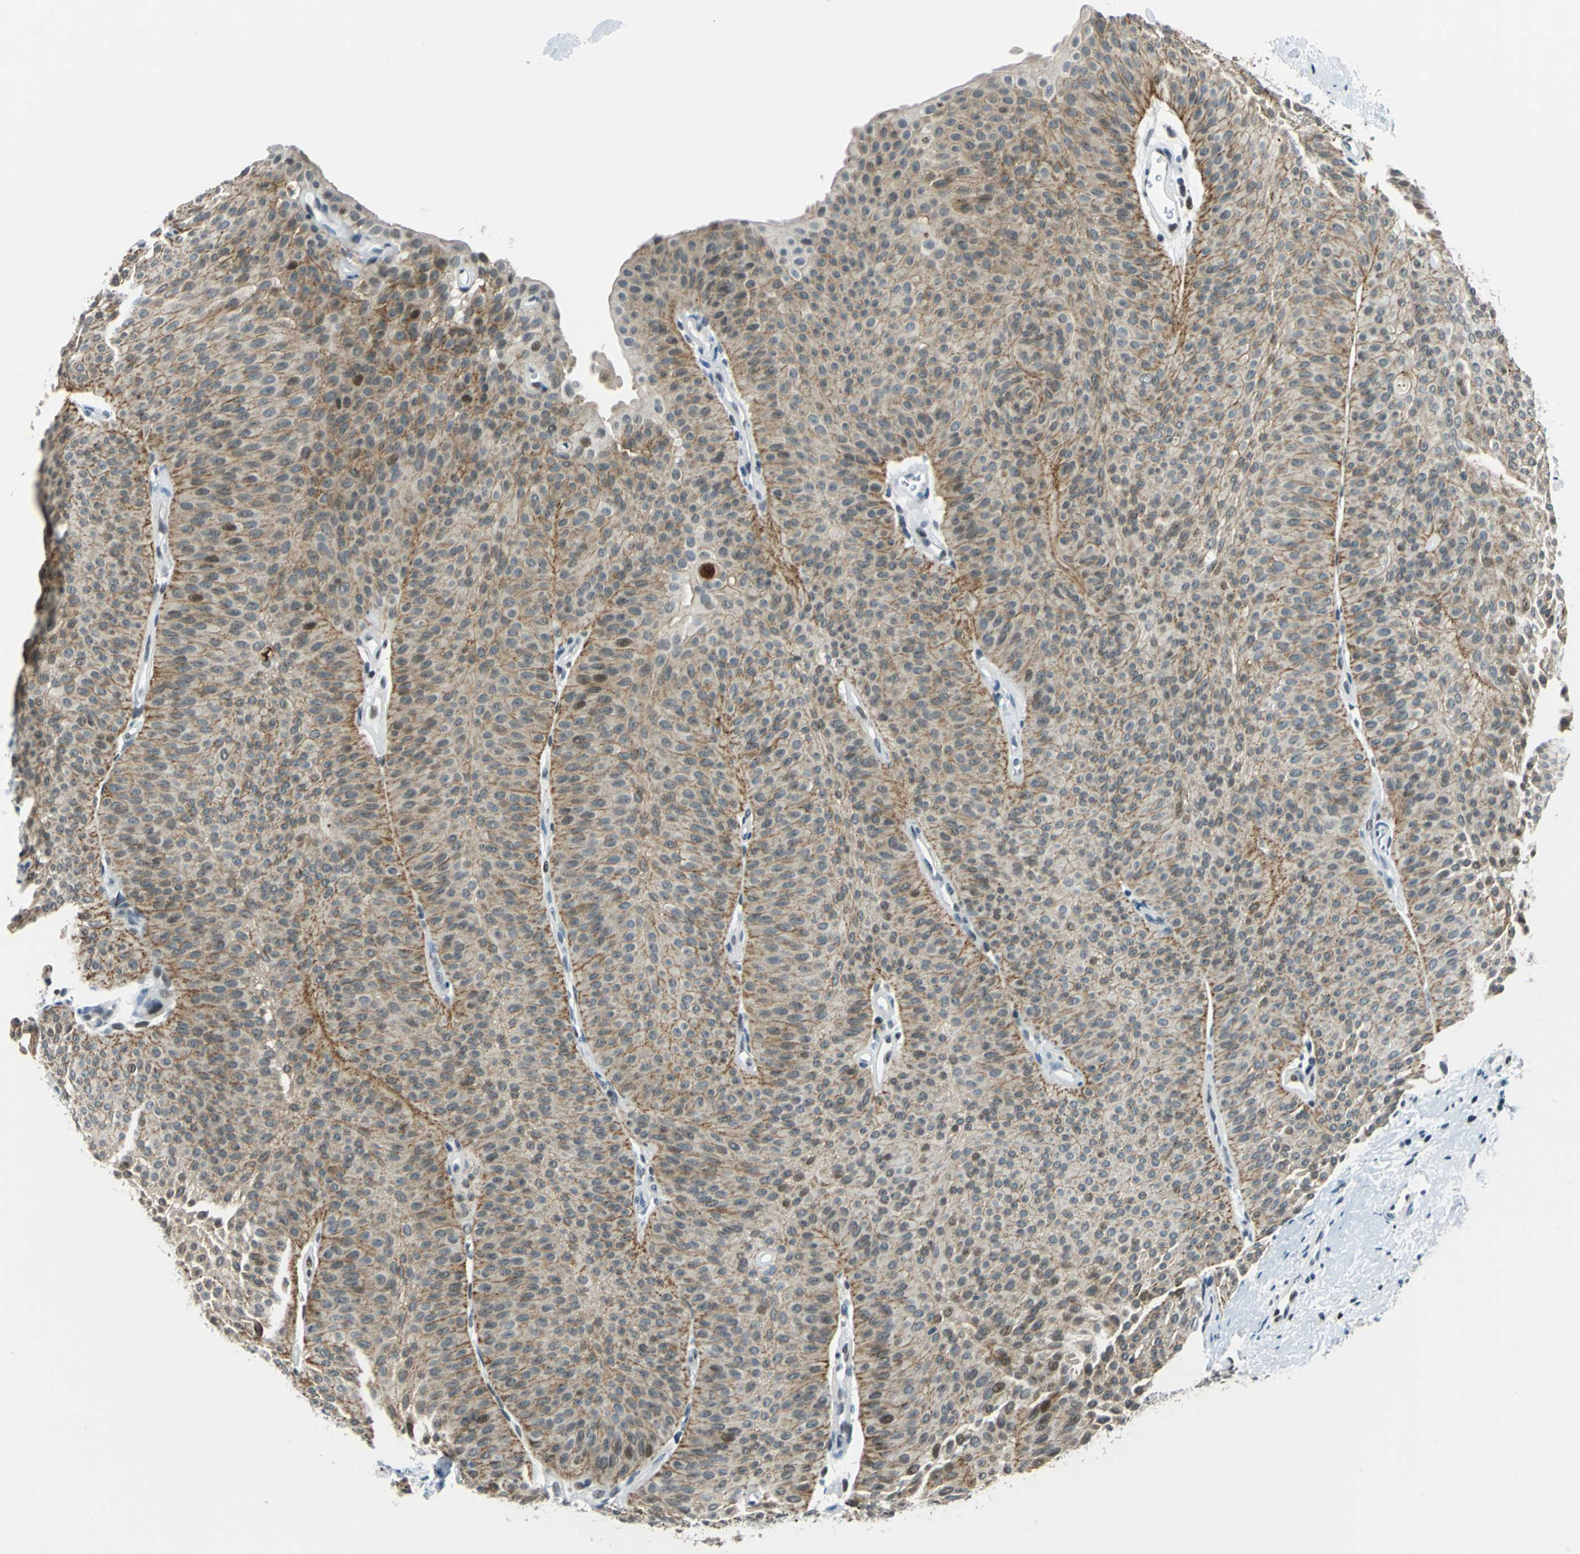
{"staining": {"intensity": "moderate", "quantity": ">75%", "location": "cytoplasmic/membranous,nuclear"}, "tissue": "urothelial cancer", "cell_type": "Tumor cells", "image_type": "cancer", "snomed": [{"axis": "morphology", "description": "Urothelial carcinoma, Low grade"}, {"axis": "topography", "description": "Urinary bladder"}], "caption": "A brown stain labels moderate cytoplasmic/membranous and nuclear expression of a protein in human low-grade urothelial carcinoma tumor cells.", "gene": "HCFC2", "patient": {"sex": "female", "age": 60}}